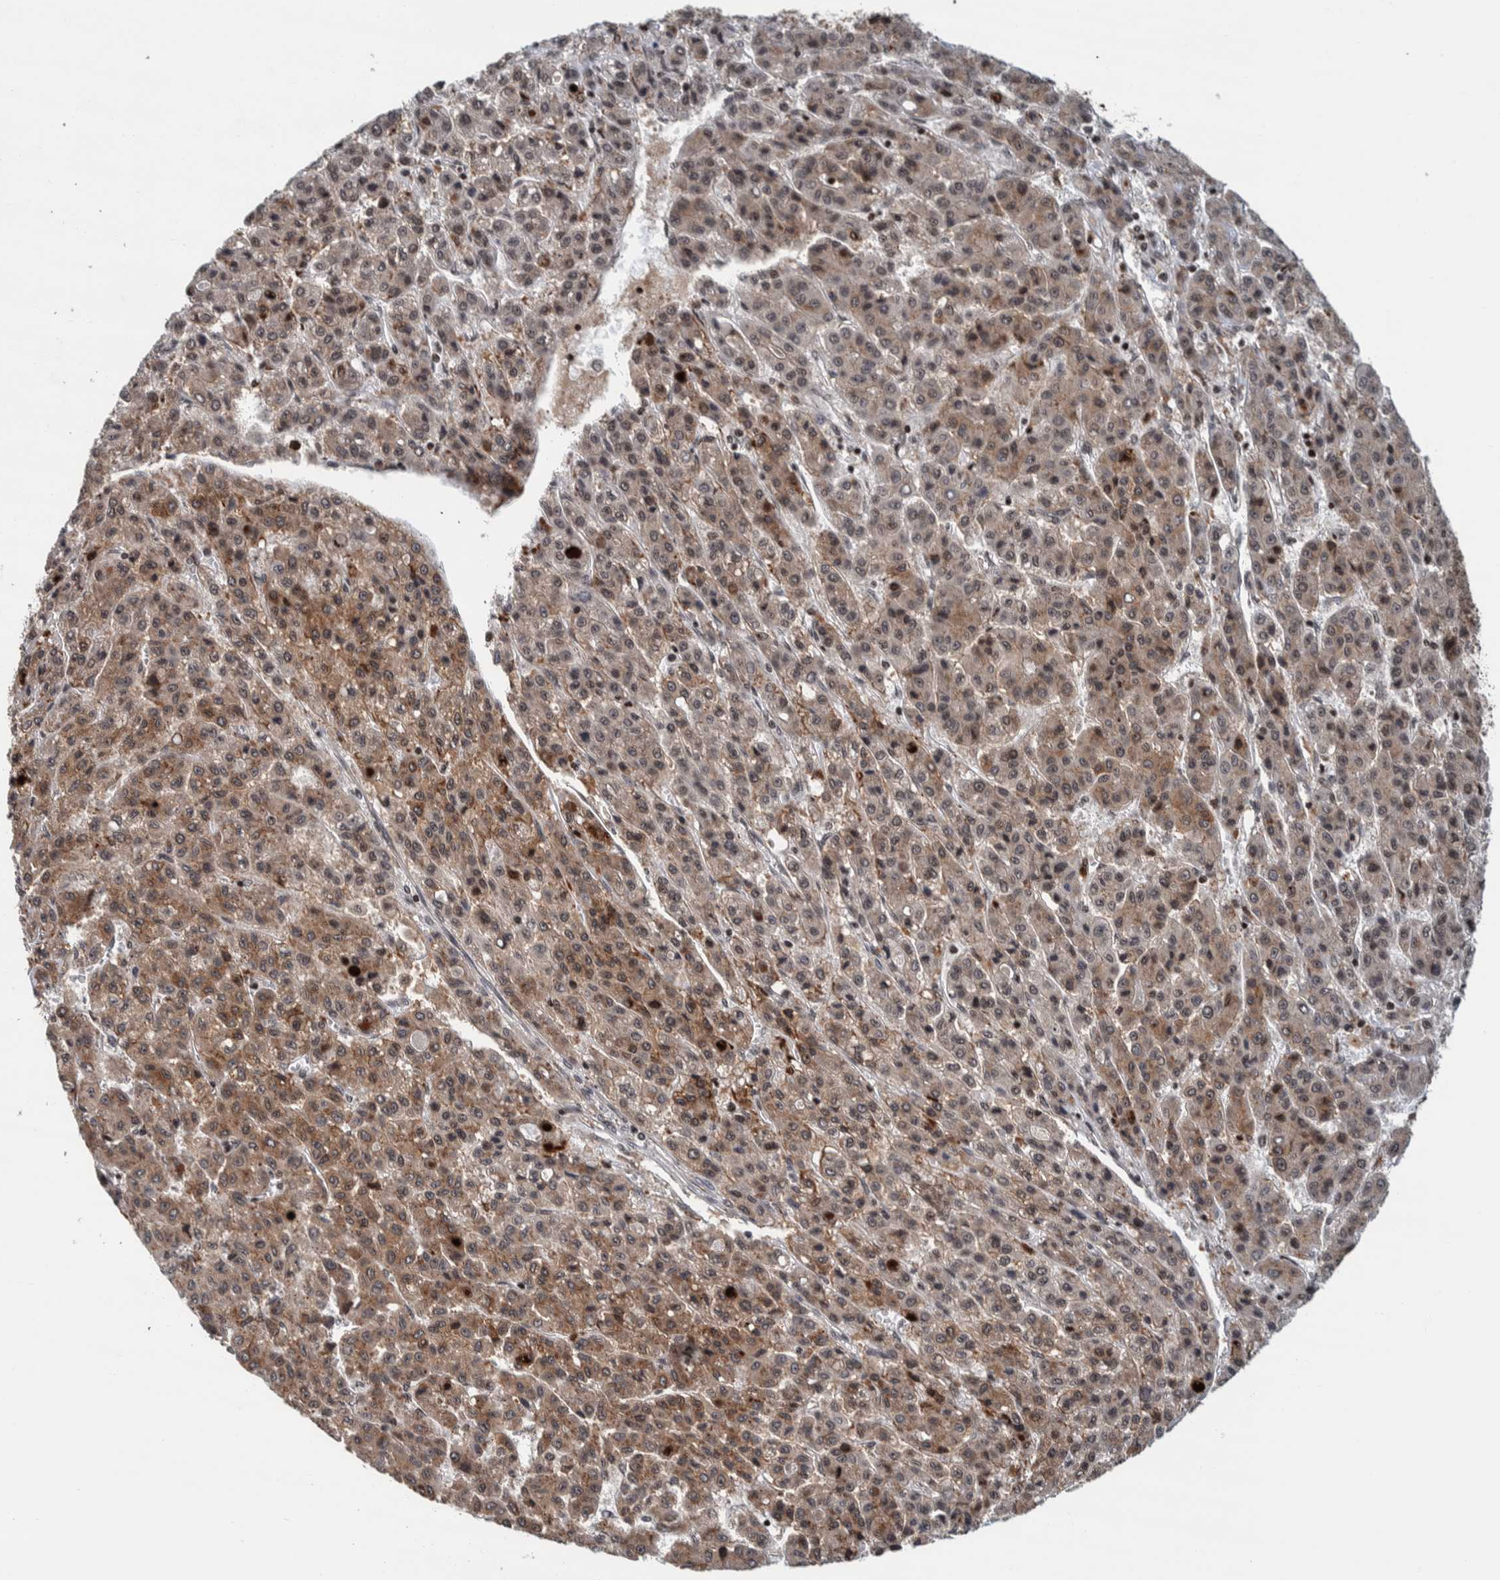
{"staining": {"intensity": "weak", "quantity": "25%-75%", "location": "cytoplasmic/membranous,nuclear"}, "tissue": "liver cancer", "cell_type": "Tumor cells", "image_type": "cancer", "snomed": [{"axis": "morphology", "description": "Carcinoma, Hepatocellular, NOS"}, {"axis": "topography", "description": "Liver"}], "caption": "A brown stain highlights weak cytoplasmic/membranous and nuclear positivity of a protein in liver cancer tumor cells.", "gene": "CCDC182", "patient": {"sex": "male", "age": 70}}